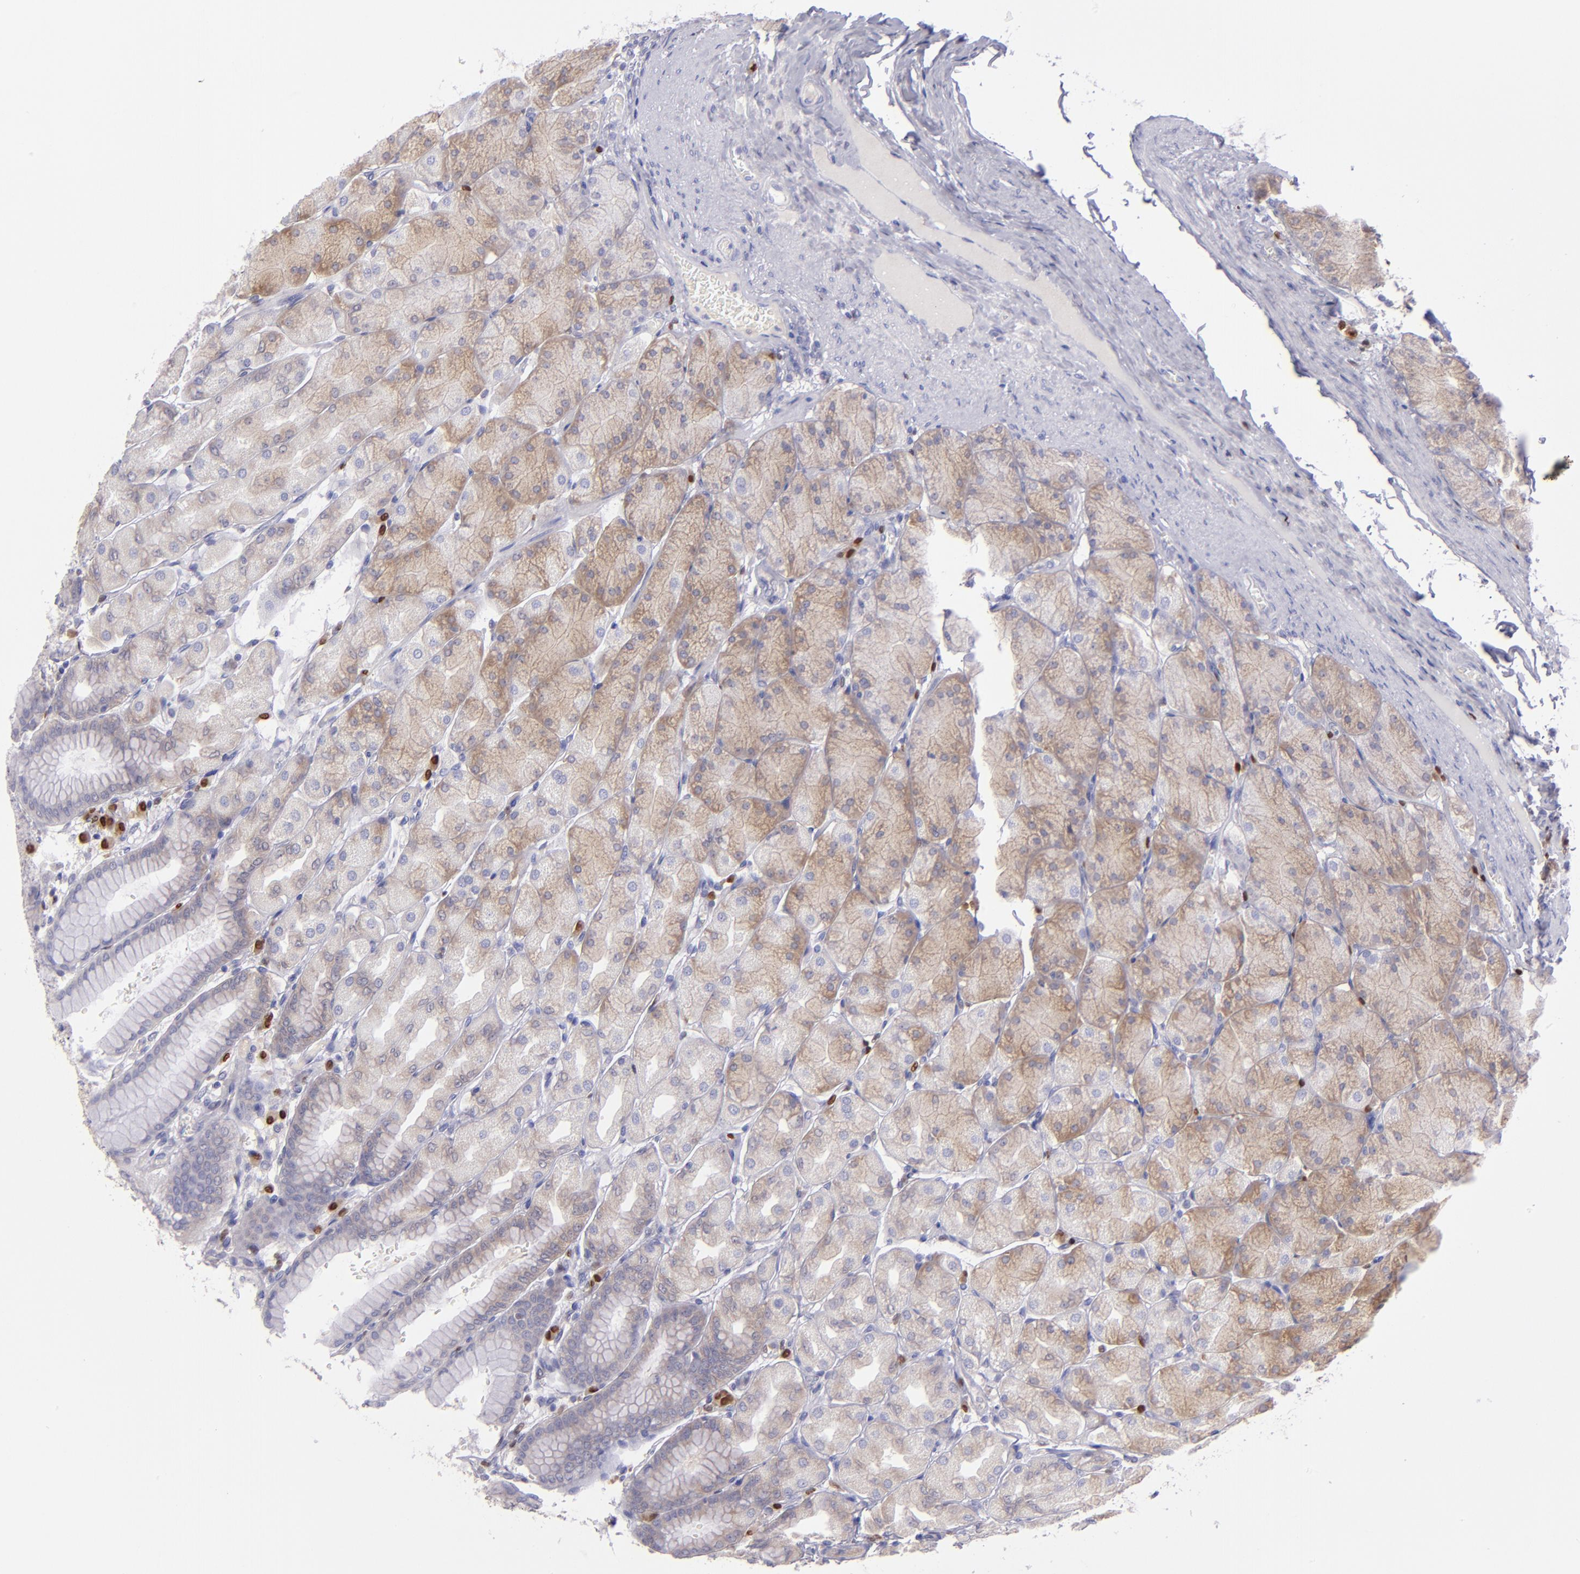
{"staining": {"intensity": "weak", "quantity": "25%-75%", "location": "cytoplasmic/membranous"}, "tissue": "stomach", "cell_type": "Glandular cells", "image_type": "normal", "snomed": [{"axis": "morphology", "description": "Normal tissue, NOS"}, {"axis": "topography", "description": "Stomach, upper"}], "caption": "Weak cytoplasmic/membranous positivity is present in about 25%-75% of glandular cells in benign stomach.", "gene": "IRF8", "patient": {"sex": "female", "age": 56}}